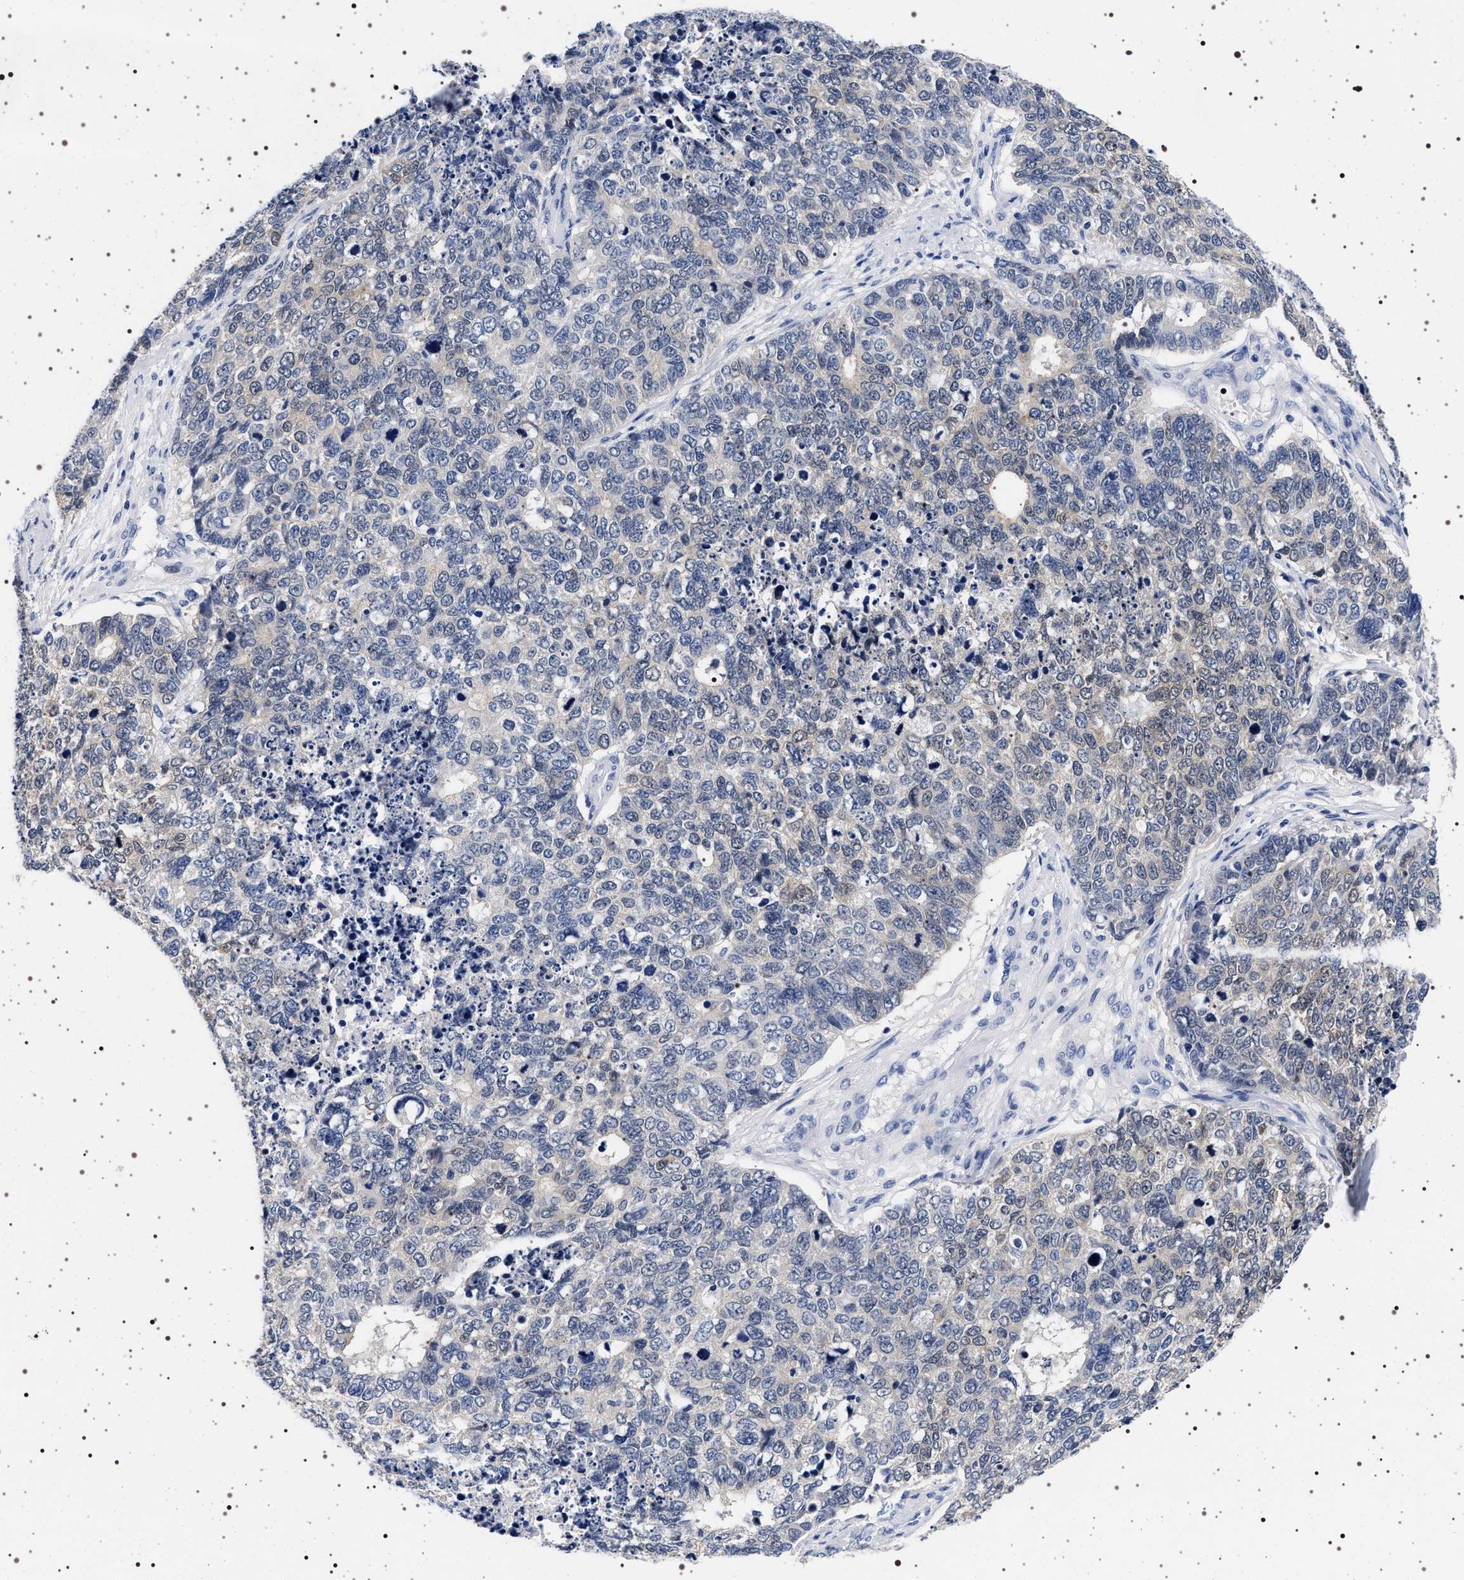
{"staining": {"intensity": "negative", "quantity": "none", "location": "none"}, "tissue": "cervical cancer", "cell_type": "Tumor cells", "image_type": "cancer", "snomed": [{"axis": "morphology", "description": "Squamous cell carcinoma, NOS"}, {"axis": "topography", "description": "Cervix"}], "caption": "Immunohistochemistry (IHC) of cervical squamous cell carcinoma exhibits no positivity in tumor cells.", "gene": "MAPK10", "patient": {"sex": "female", "age": 63}}